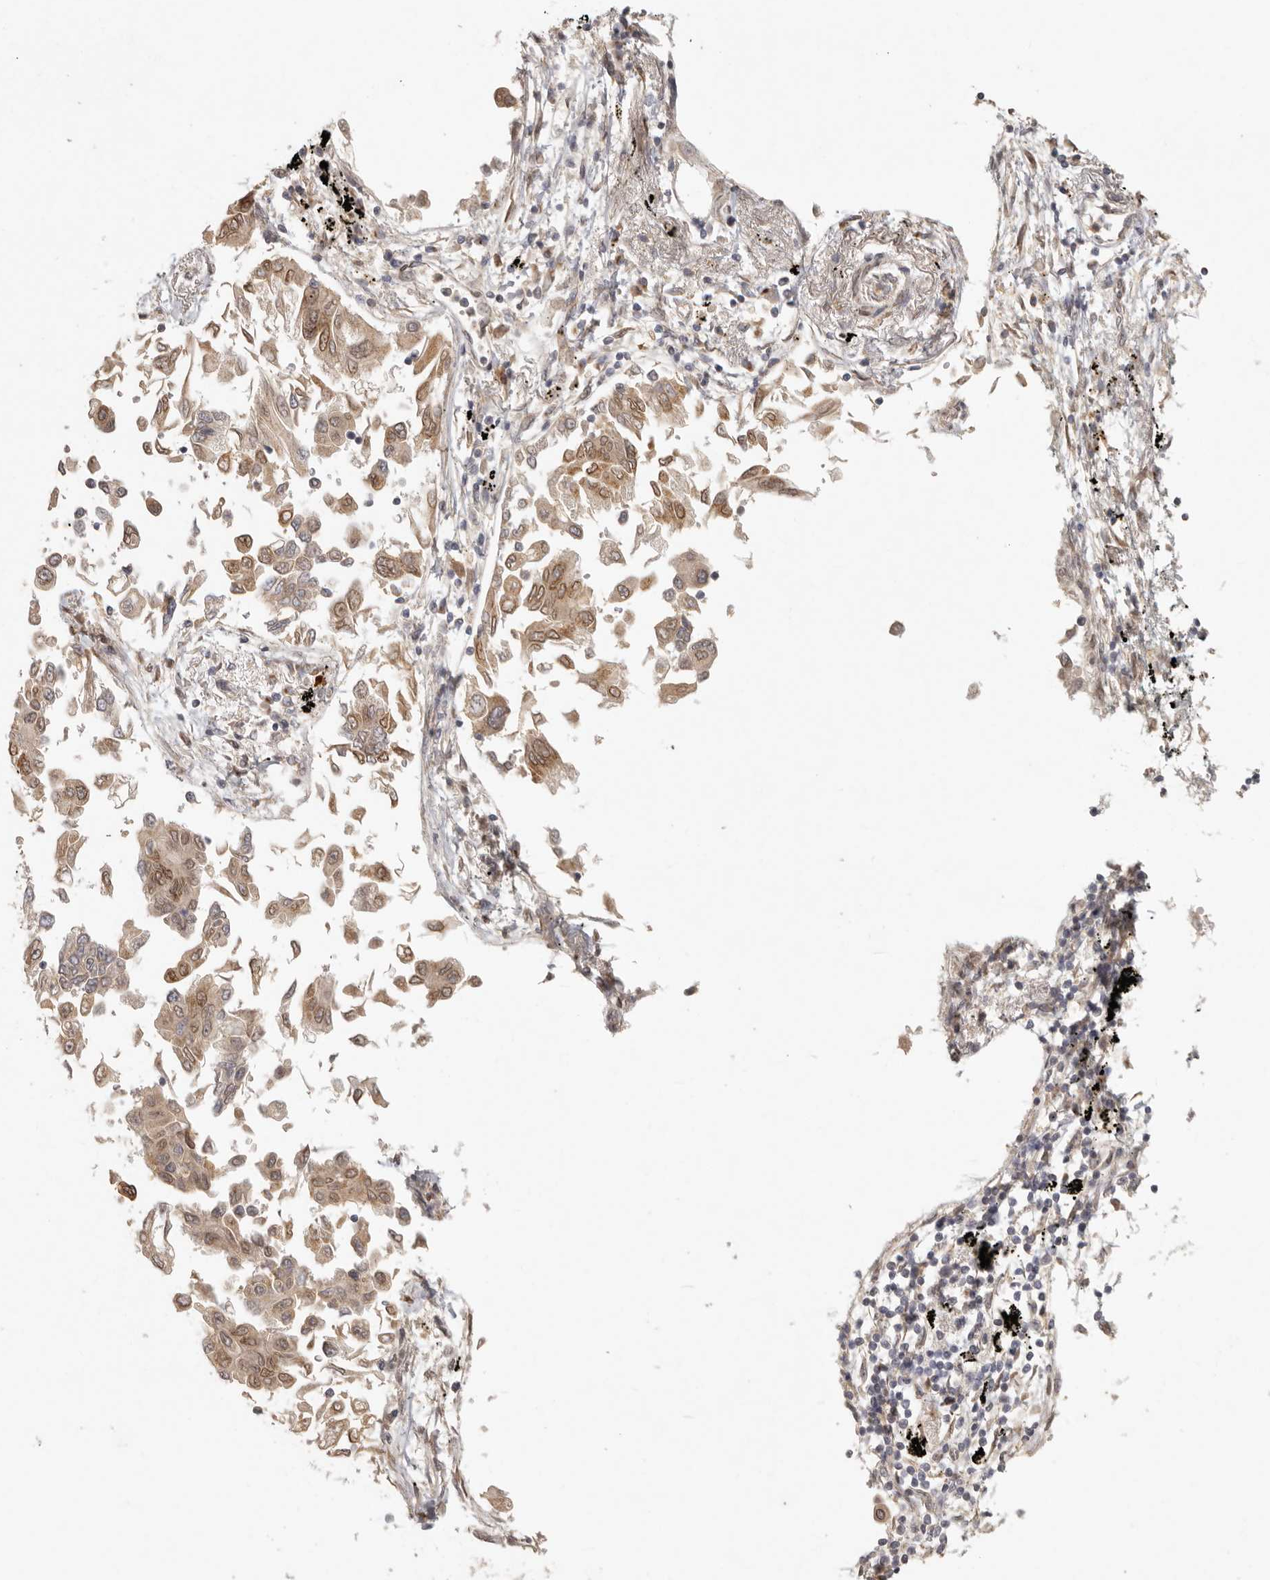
{"staining": {"intensity": "moderate", "quantity": ">75%", "location": "cytoplasmic/membranous,nuclear"}, "tissue": "lung cancer", "cell_type": "Tumor cells", "image_type": "cancer", "snomed": [{"axis": "morphology", "description": "Adenocarcinoma, NOS"}, {"axis": "topography", "description": "Lung"}], "caption": "The image shows immunohistochemical staining of lung cancer. There is moderate cytoplasmic/membranous and nuclear staining is seen in approximately >75% of tumor cells. The protein of interest is shown in brown color, while the nuclei are stained blue.", "gene": "LRRC75A", "patient": {"sex": "female", "age": 67}}